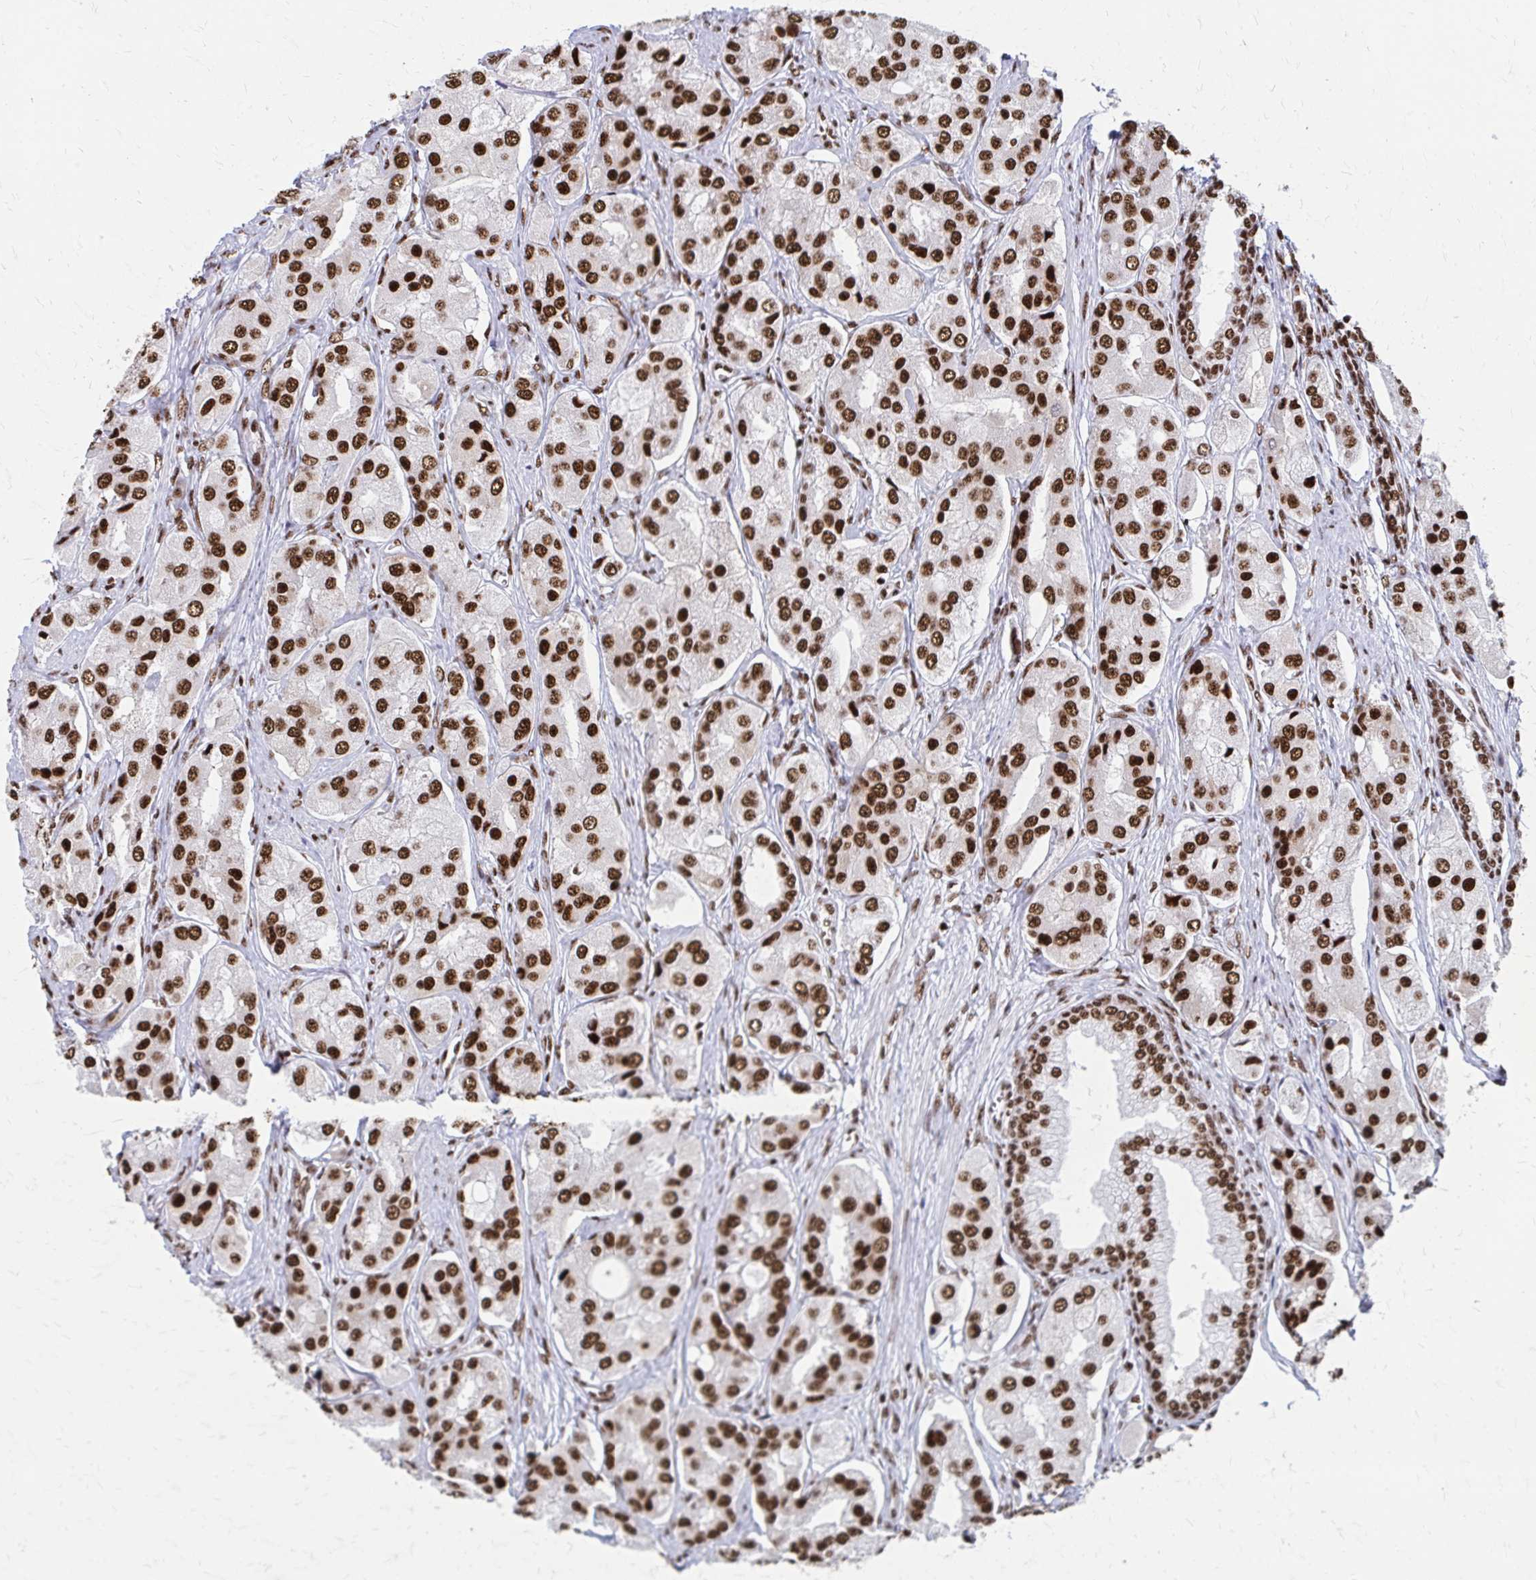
{"staining": {"intensity": "strong", "quantity": ">75%", "location": "nuclear"}, "tissue": "prostate cancer", "cell_type": "Tumor cells", "image_type": "cancer", "snomed": [{"axis": "morphology", "description": "Adenocarcinoma, Low grade"}, {"axis": "topography", "description": "Prostate"}], "caption": "Human adenocarcinoma (low-grade) (prostate) stained with a protein marker shows strong staining in tumor cells.", "gene": "CNKSR3", "patient": {"sex": "male", "age": 69}}